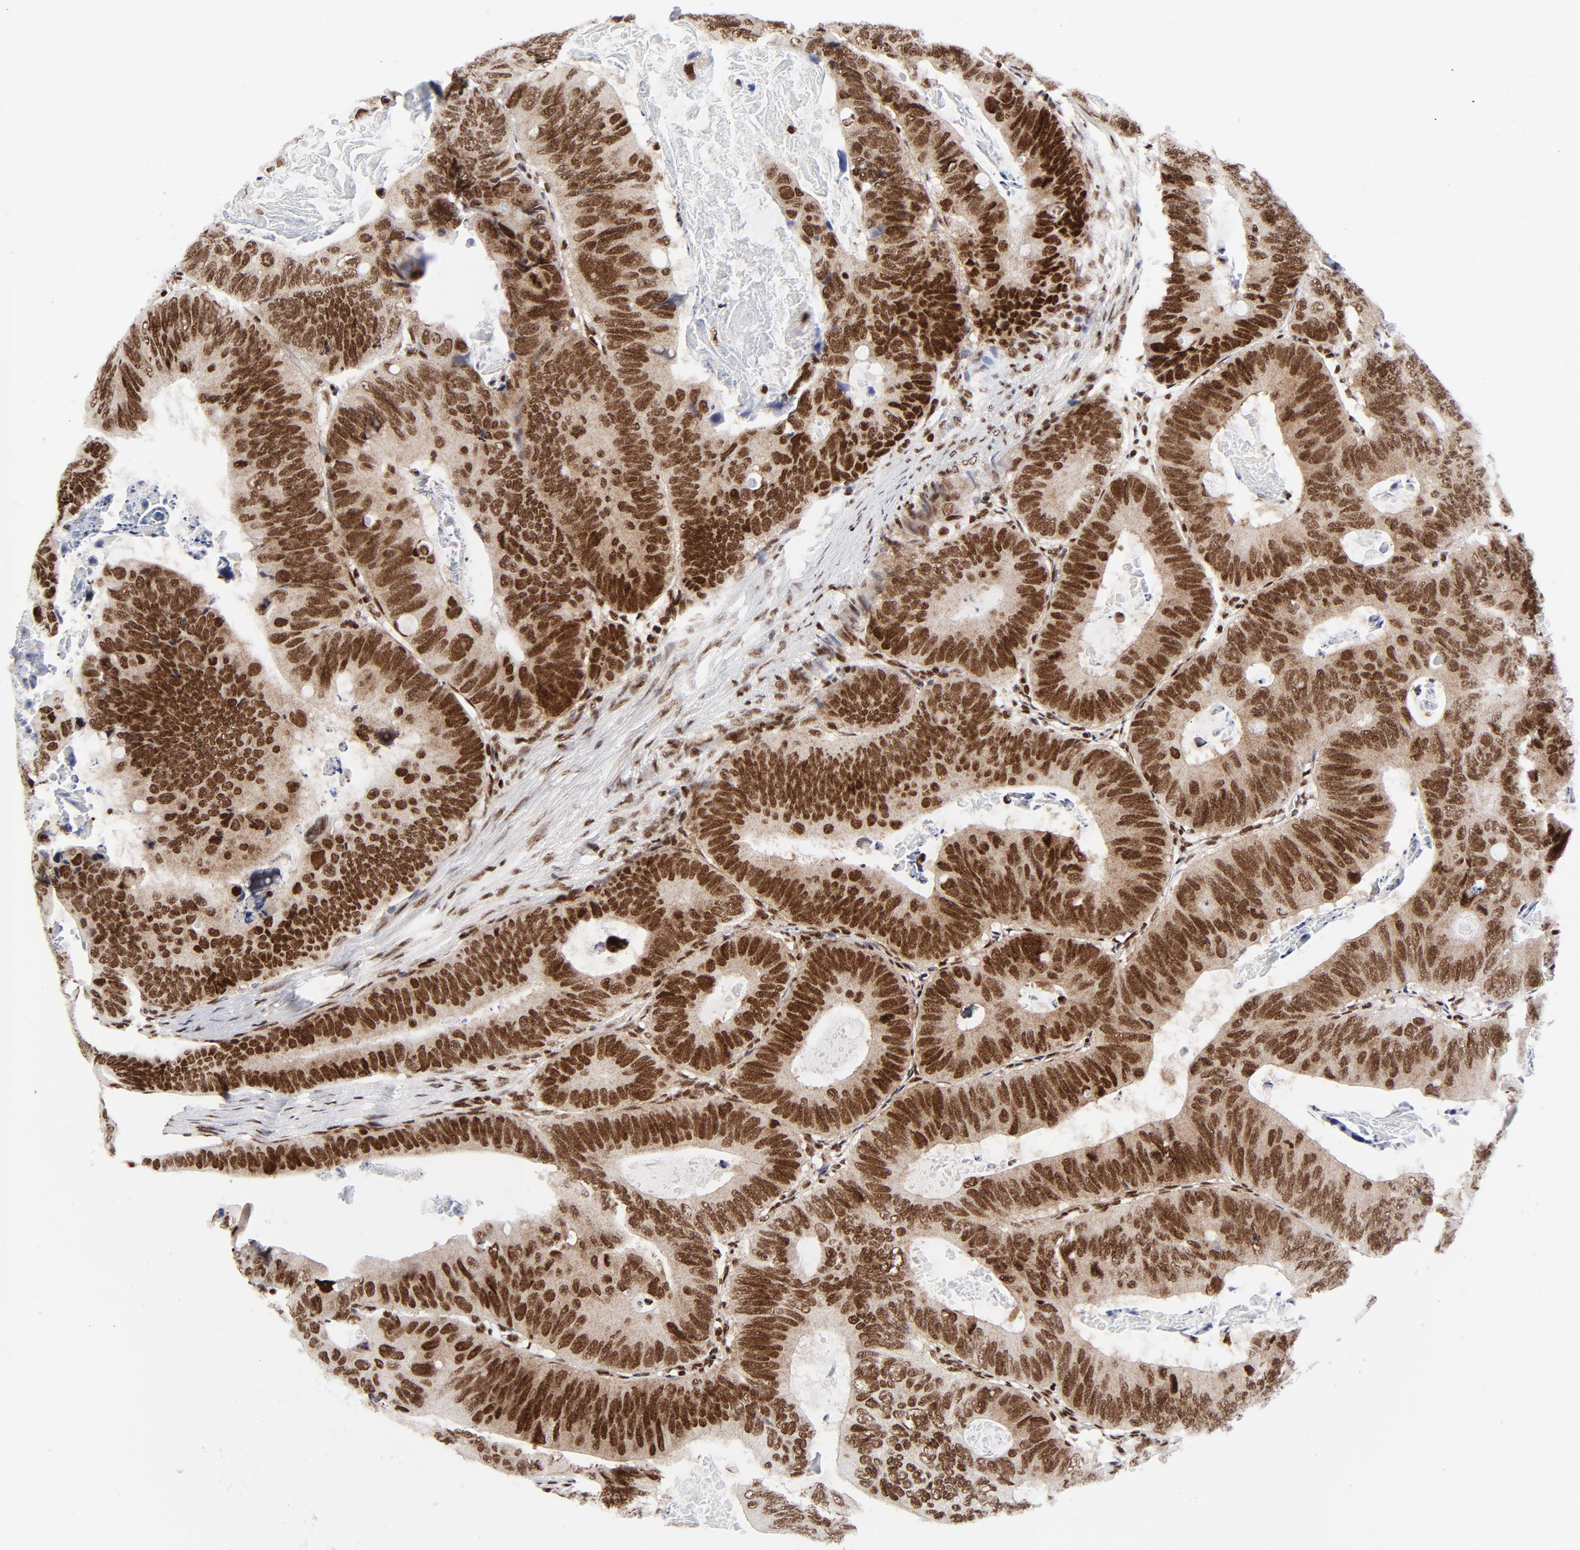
{"staining": {"intensity": "strong", "quantity": ">75%", "location": "nuclear"}, "tissue": "colorectal cancer", "cell_type": "Tumor cells", "image_type": "cancer", "snomed": [{"axis": "morphology", "description": "Adenocarcinoma, NOS"}, {"axis": "topography", "description": "Colon"}], "caption": "Human adenocarcinoma (colorectal) stained with a brown dye shows strong nuclear positive expression in about >75% of tumor cells.", "gene": "NFYB", "patient": {"sex": "female", "age": 55}}